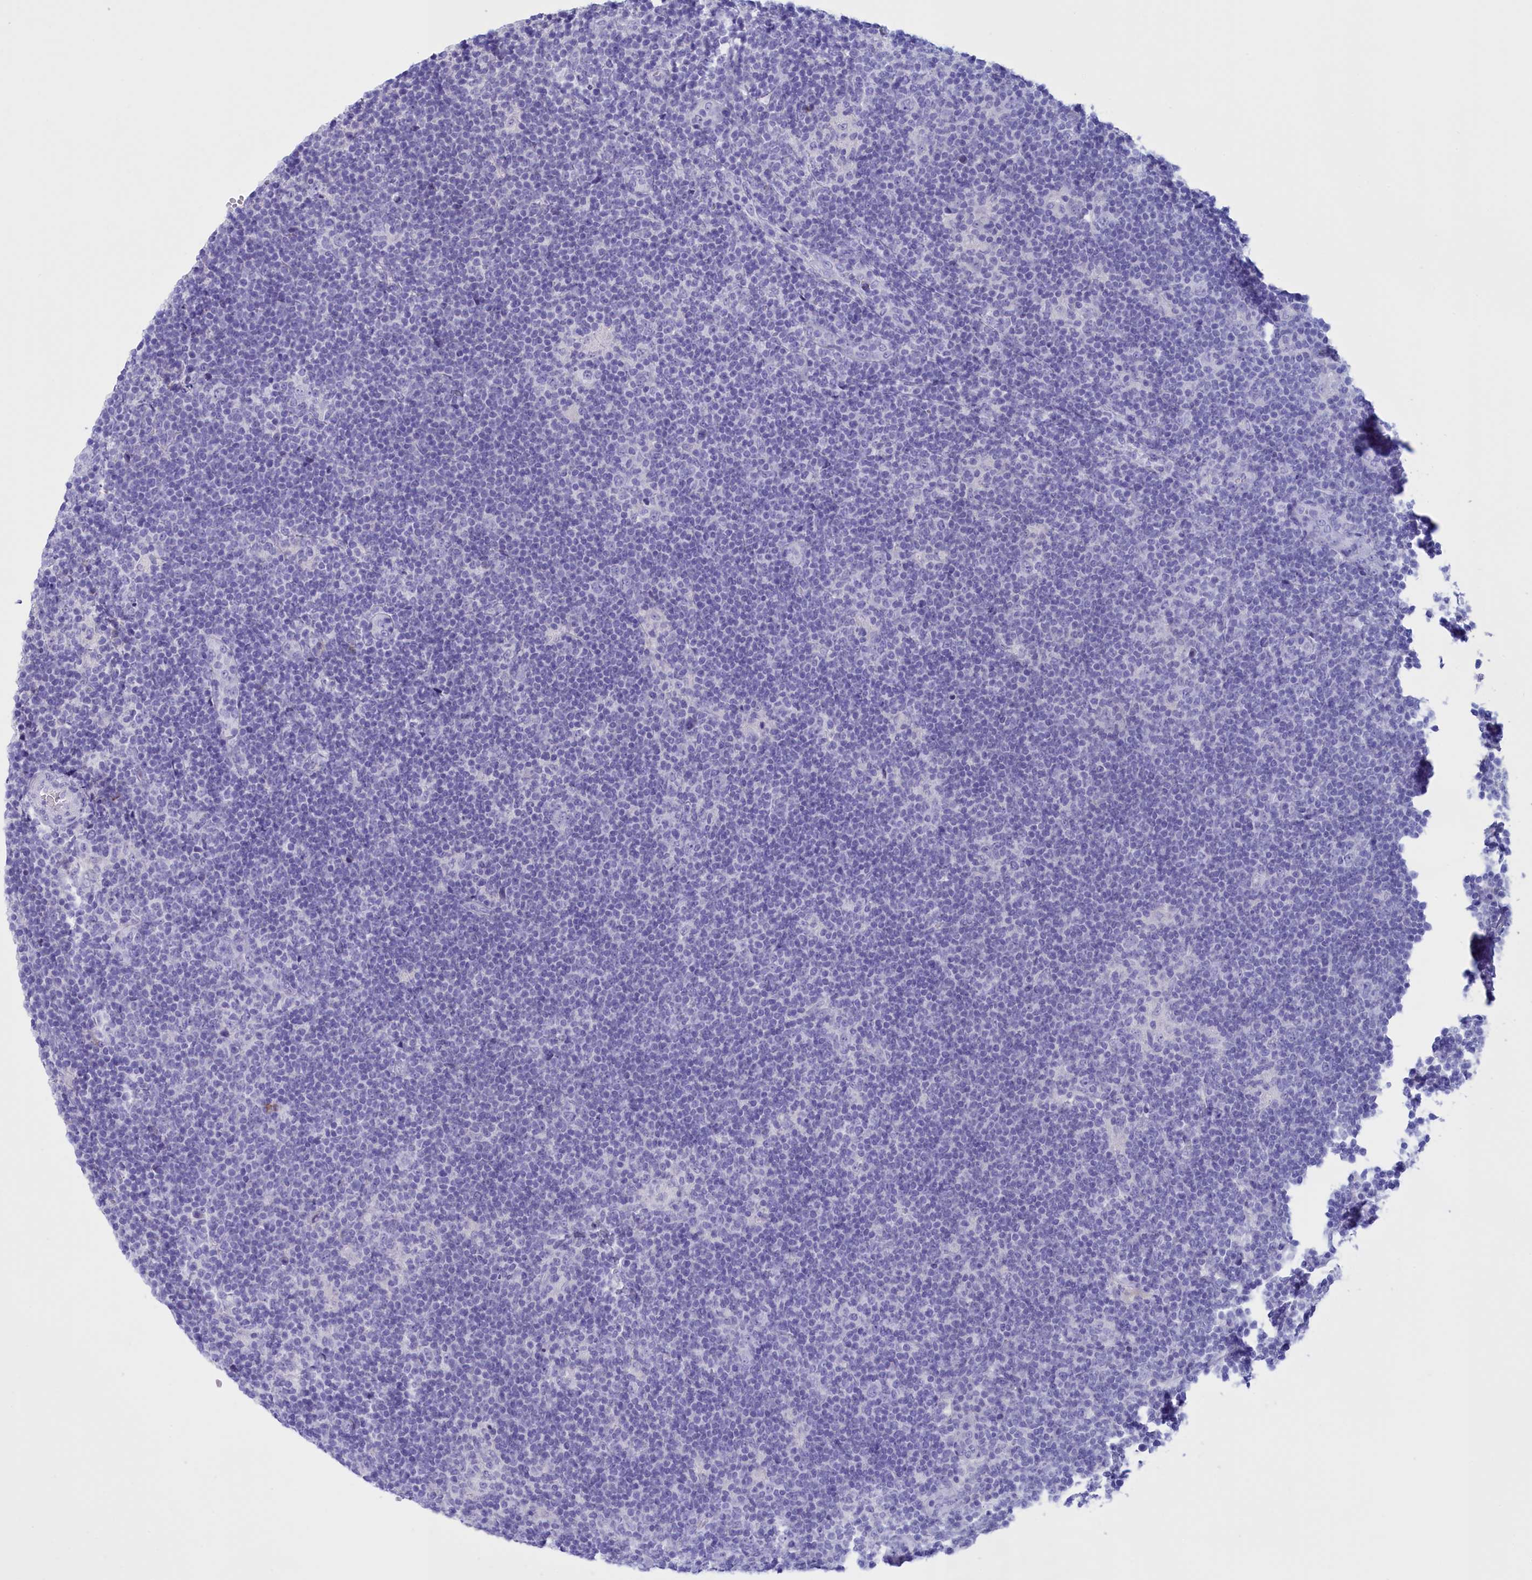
{"staining": {"intensity": "negative", "quantity": "none", "location": "none"}, "tissue": "lymphoma", "cell_type": "Tumor cells", "image_type": "cancer", "snomed": [{"axis": "morphology", "description": "Hodgkin's disease, NOS"}, {"axis": "topography", "description": "Lymph node"}], "caption": "DAB immunohistochemical staining of human Hodgkin's disease displays no significant expression in tumor cells.", "gene": "PROK2", "patient": {"sex": "female", "age": 57}}